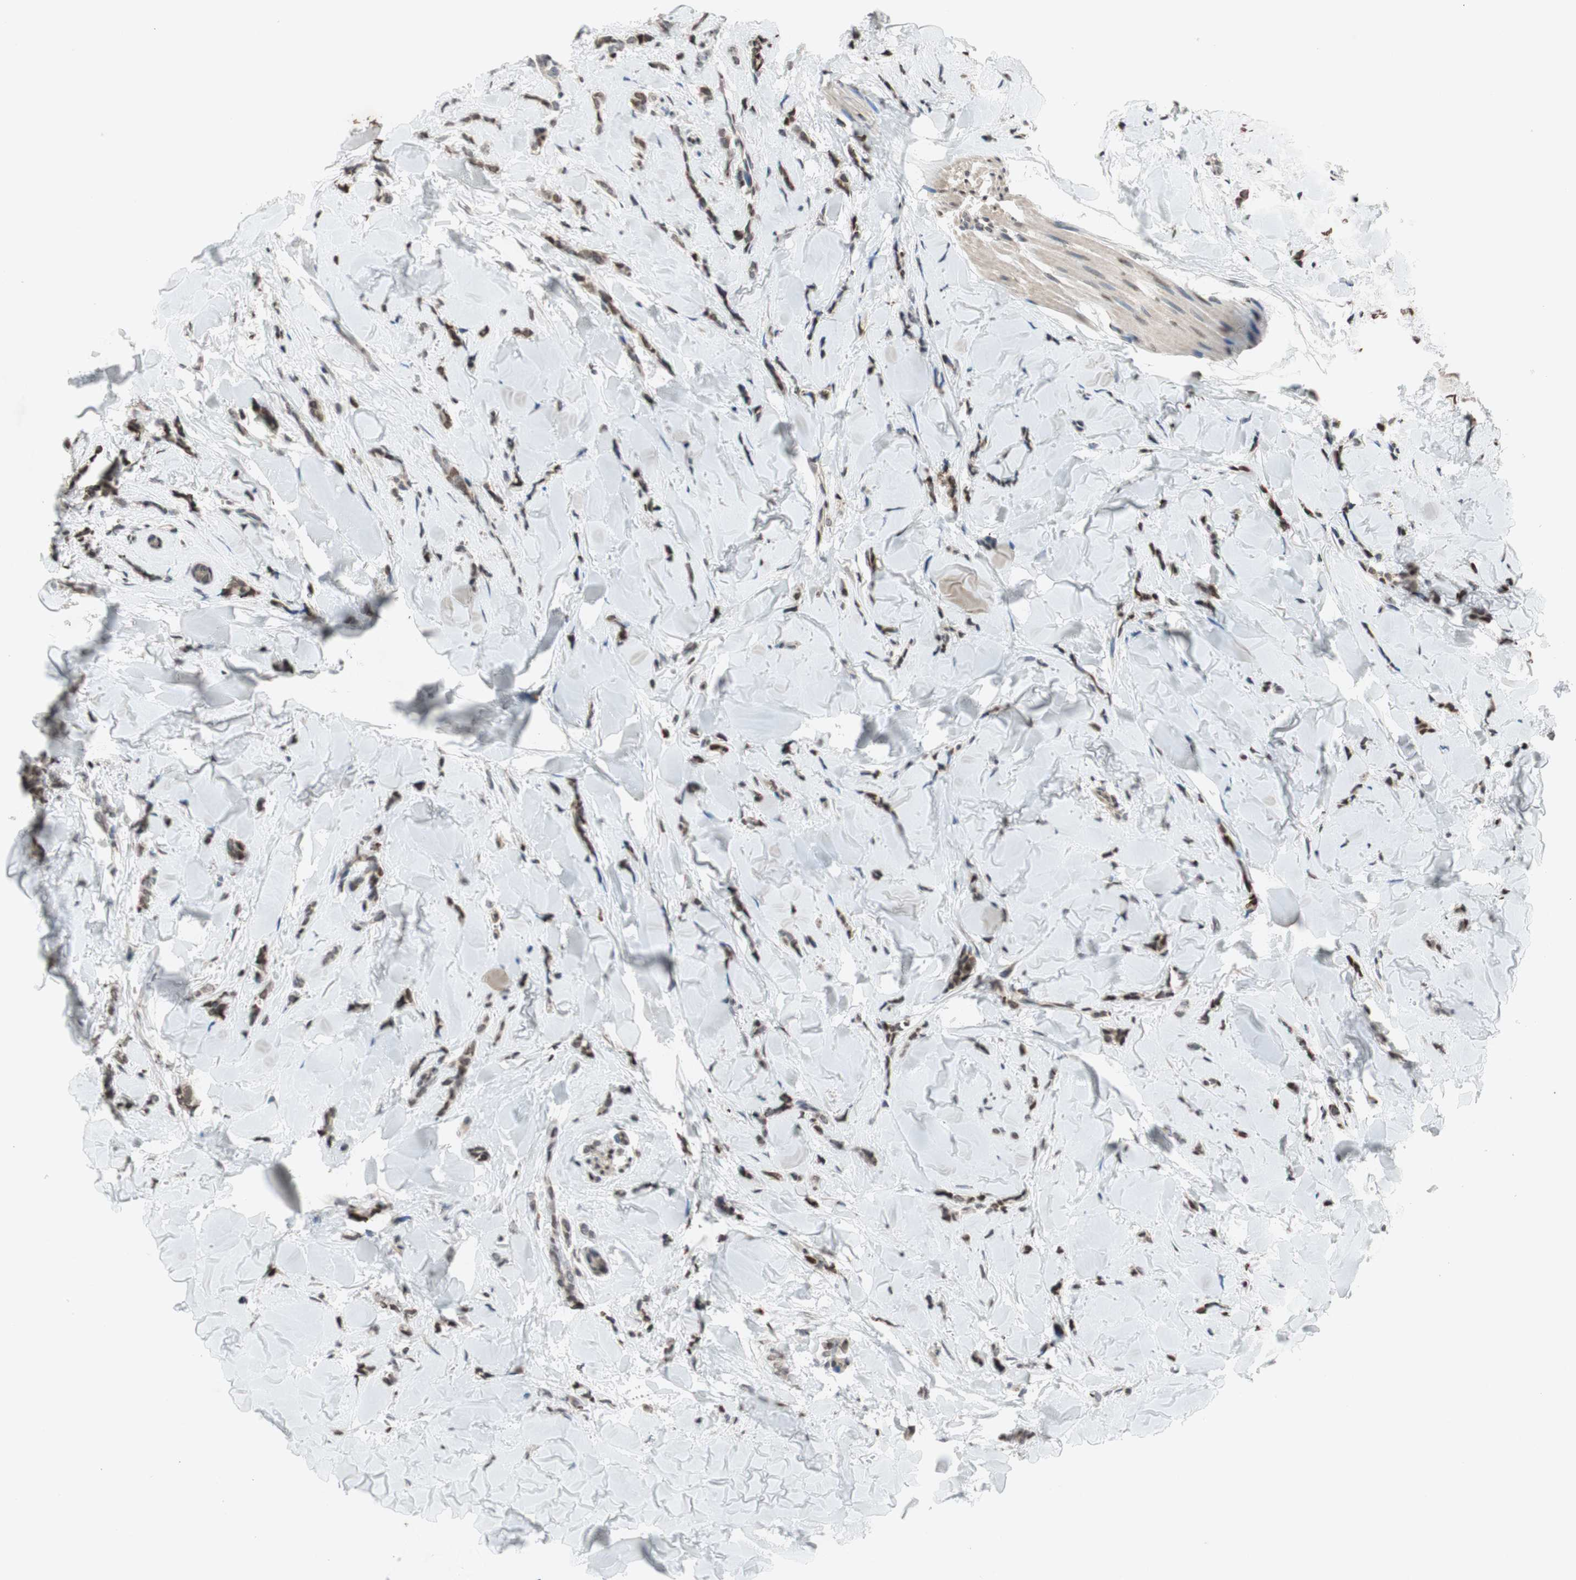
{"staining": {"intensity": "moderate", "quantity": "25%-75%", "location": "cytoplasmic/membranous,nuclear"}, "tissue": "breast cancer", "cell_type": "Tumor cells", "image_type": "cancer", "snomed": [{"axis": "morphology", "description": "Lobular carcinoma"}, {"axis": "topography", "description": "Skin"}, {"axis": "topography", "description": "Breast"}], "caption": "Moderate cytoplasmic/membranous and nuclear protein staining is appreciated in approximately 25%-75% of tumor cells in breast cancer.", "gene": "MCM6", "patient": {"sex": "female", "age": 46}}